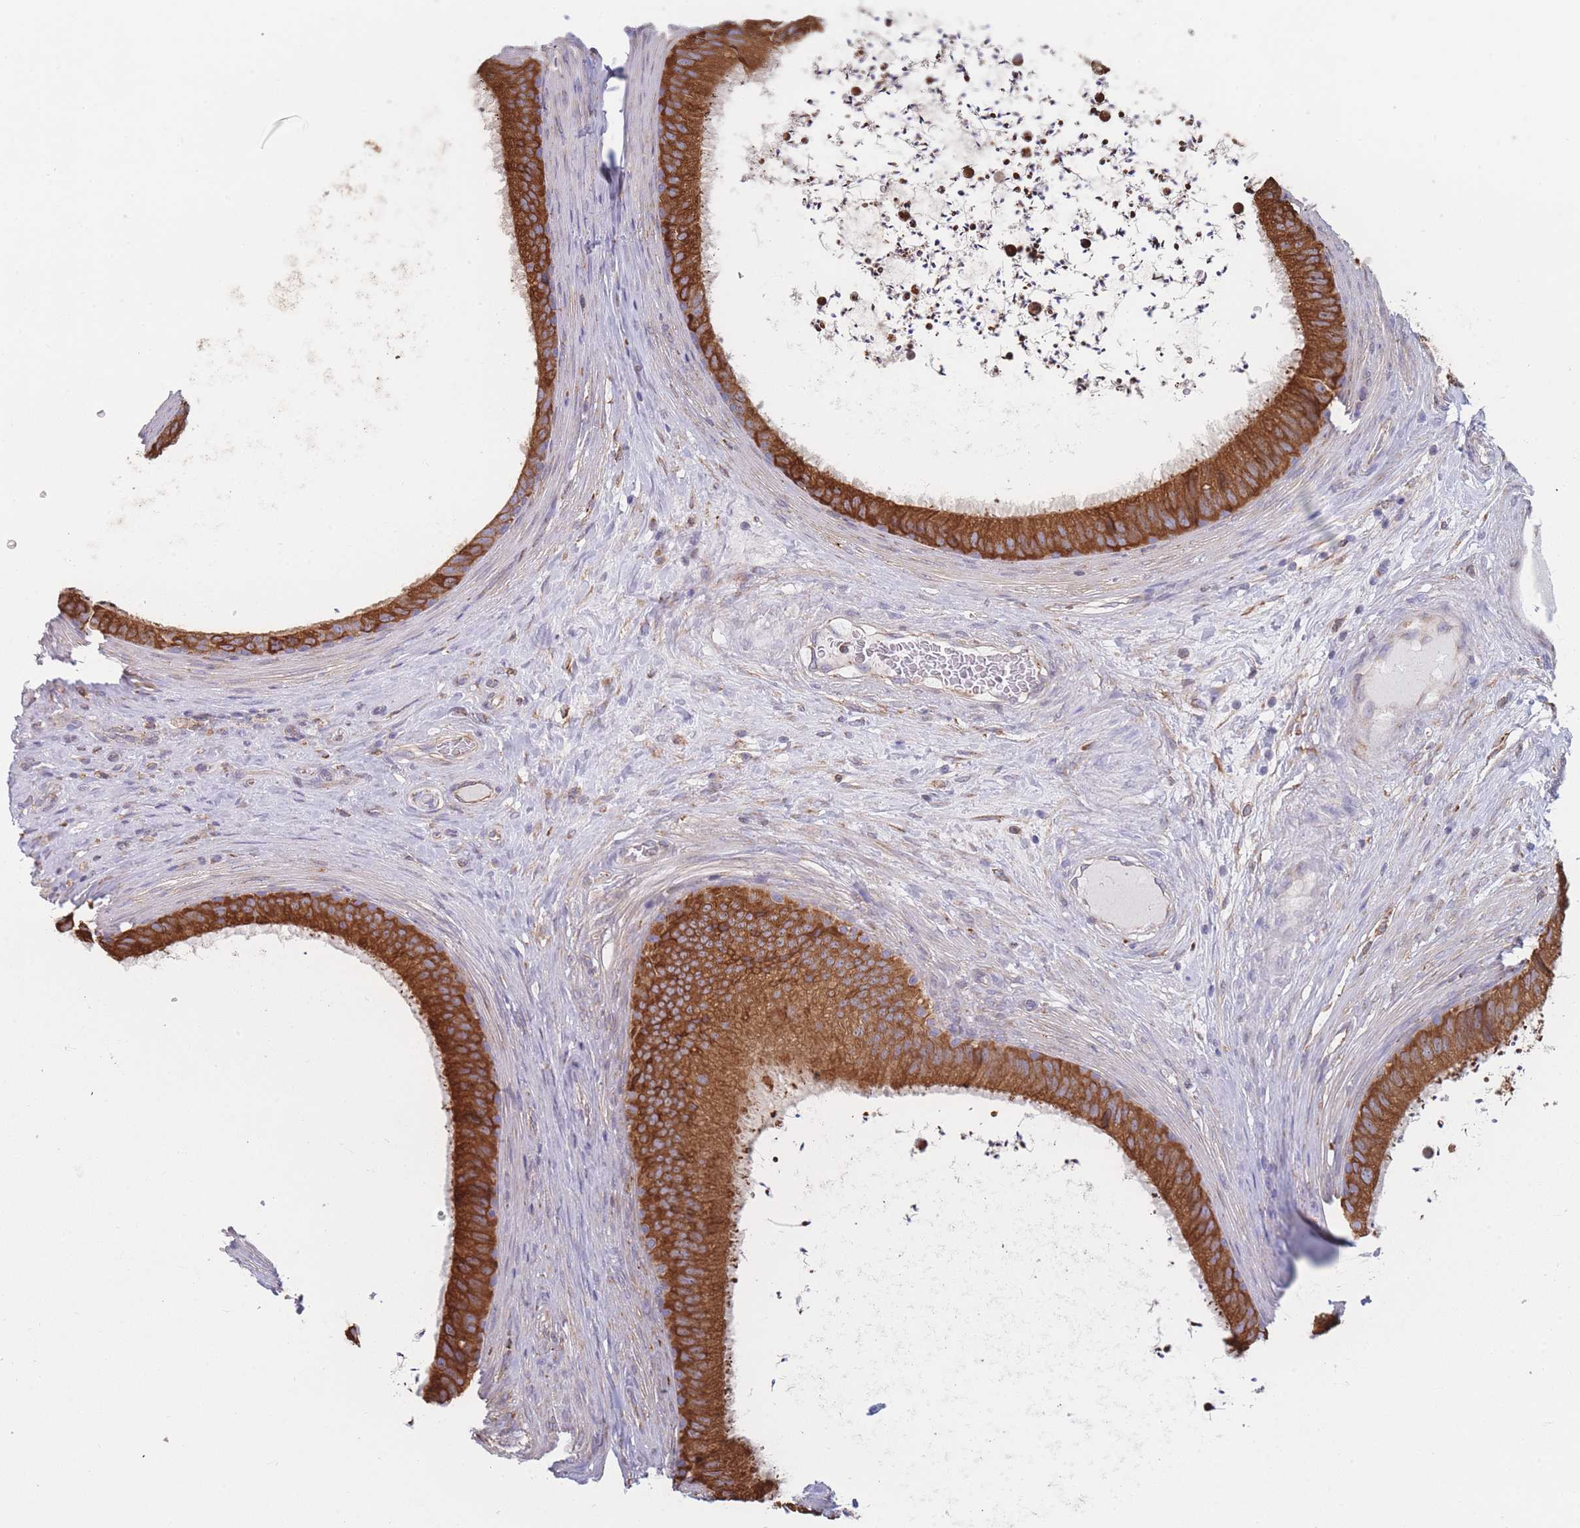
{"staining": {"intensity": "strong", "quantity": ">75%", "location": "cytoplasmic/membranous"}, "tissue": "epididymis", "cell_type": "Glandular cells", "image_type": "normal", "snomed": [{"axis": "morphology", "description": "Normal tissue, NOS"}, {"axis": "topography", "description": "Testis"}, {"axis": "topography", "description": "Epididymis"}], "caption": "Immunohistochemistry of benign human epididymis exhibits high levels of strong cytoplasmic/membranous staining in approximately >75% of glandular cells.", "gene": "OR7C2", "patient": {"sex": "male", "age": 41}}